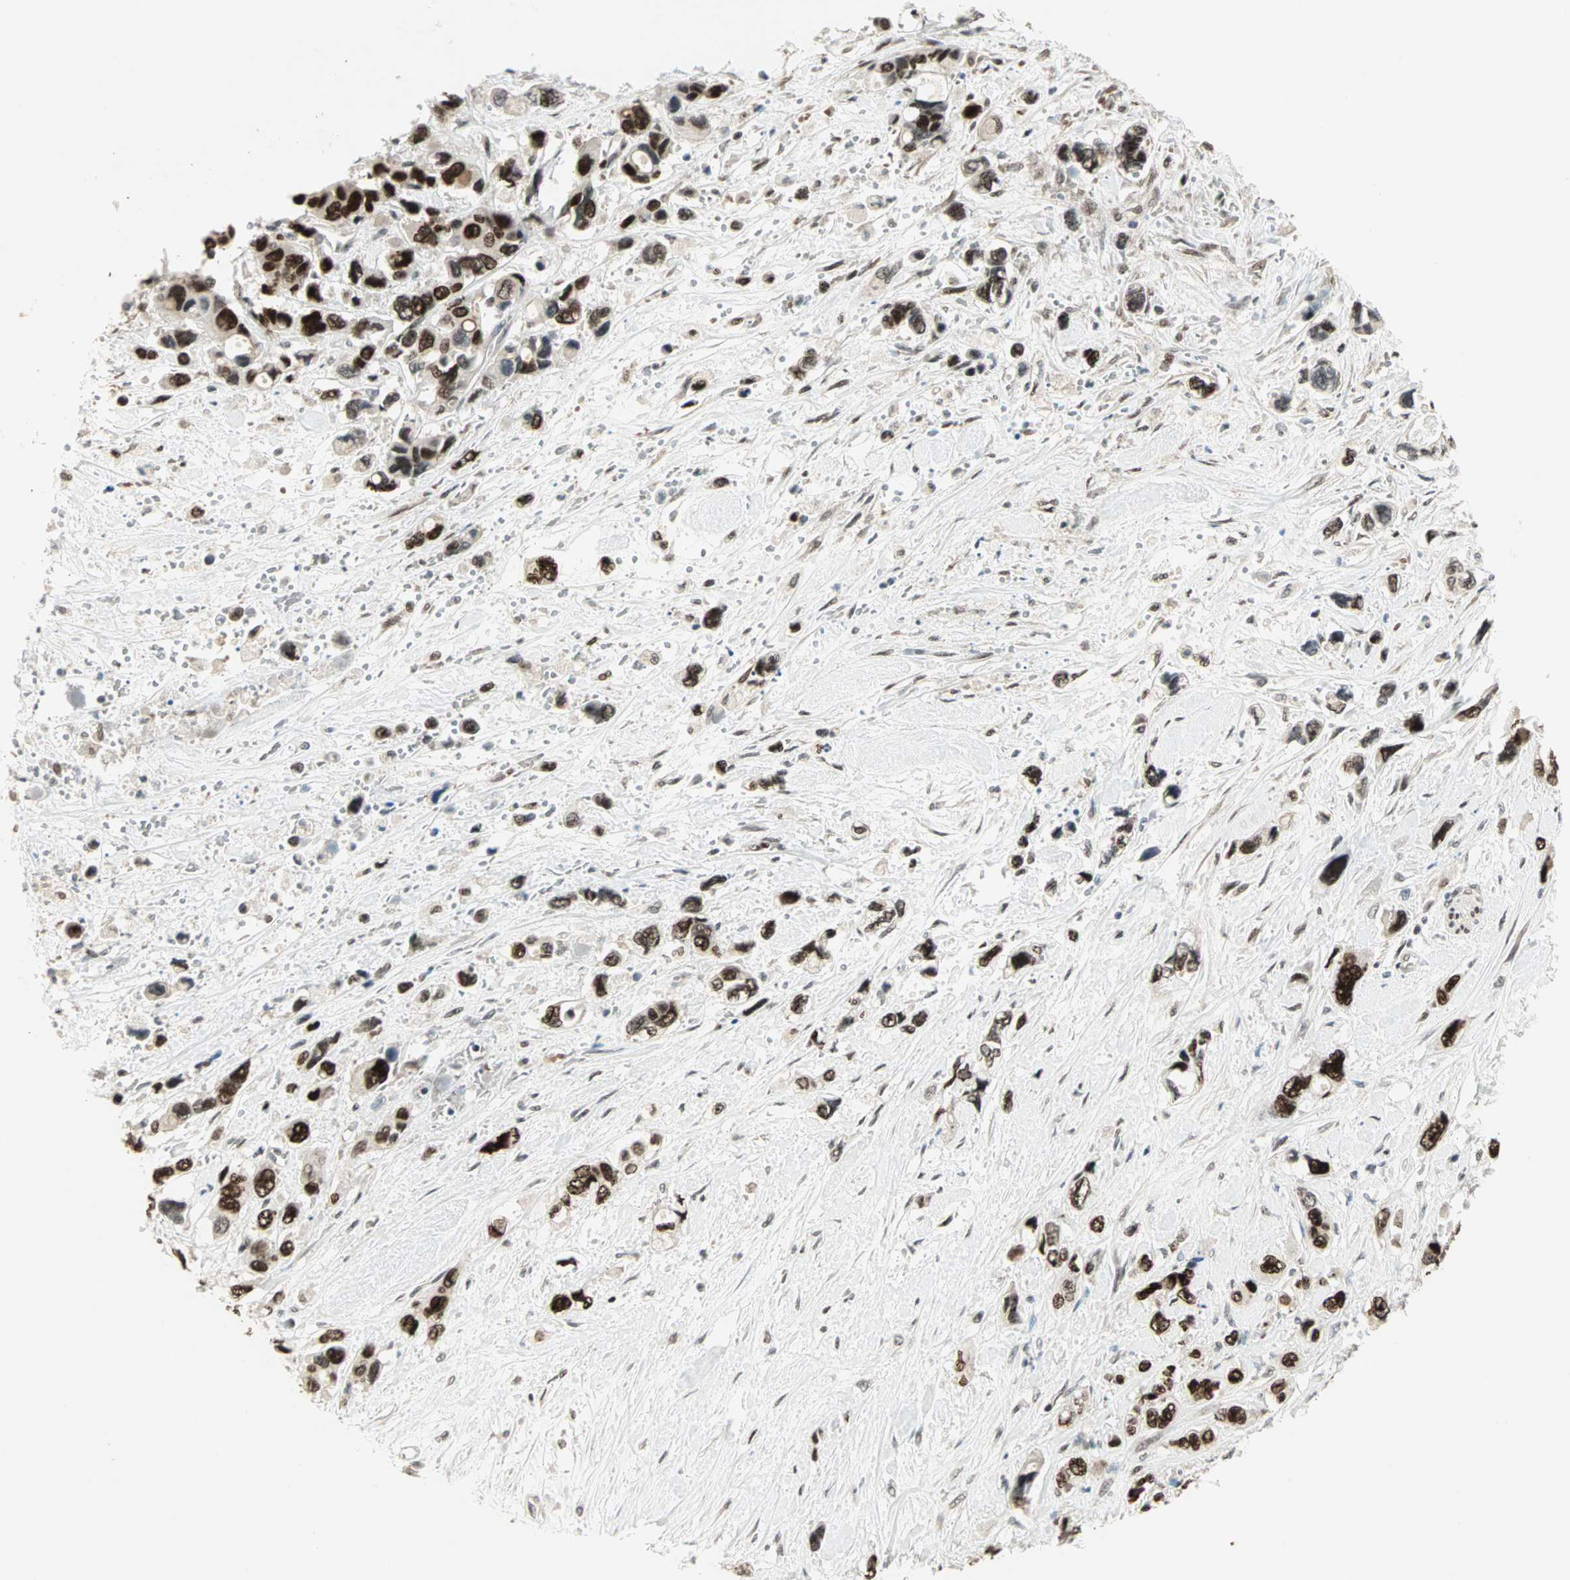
{"staining": {"intensity": "strong", "quantity": ">75%", "location": "nuclear"}, "tissue": "pancreatic cancer", "cell_type": "Tumor cells", "image_type": "cancer", "snomed": [{"axis": "morphology", "description": "Adenocarcinoma, NOS"}, {"axis": "topography", "description": "Pancreas"}], "caption": "Protein staining demonstrates strong nuclear positivity in approximately >75% of tumor cells in pancreatic cancer.", "gene": "MDC1", "patient": {"sex": "male", "age": 46}}